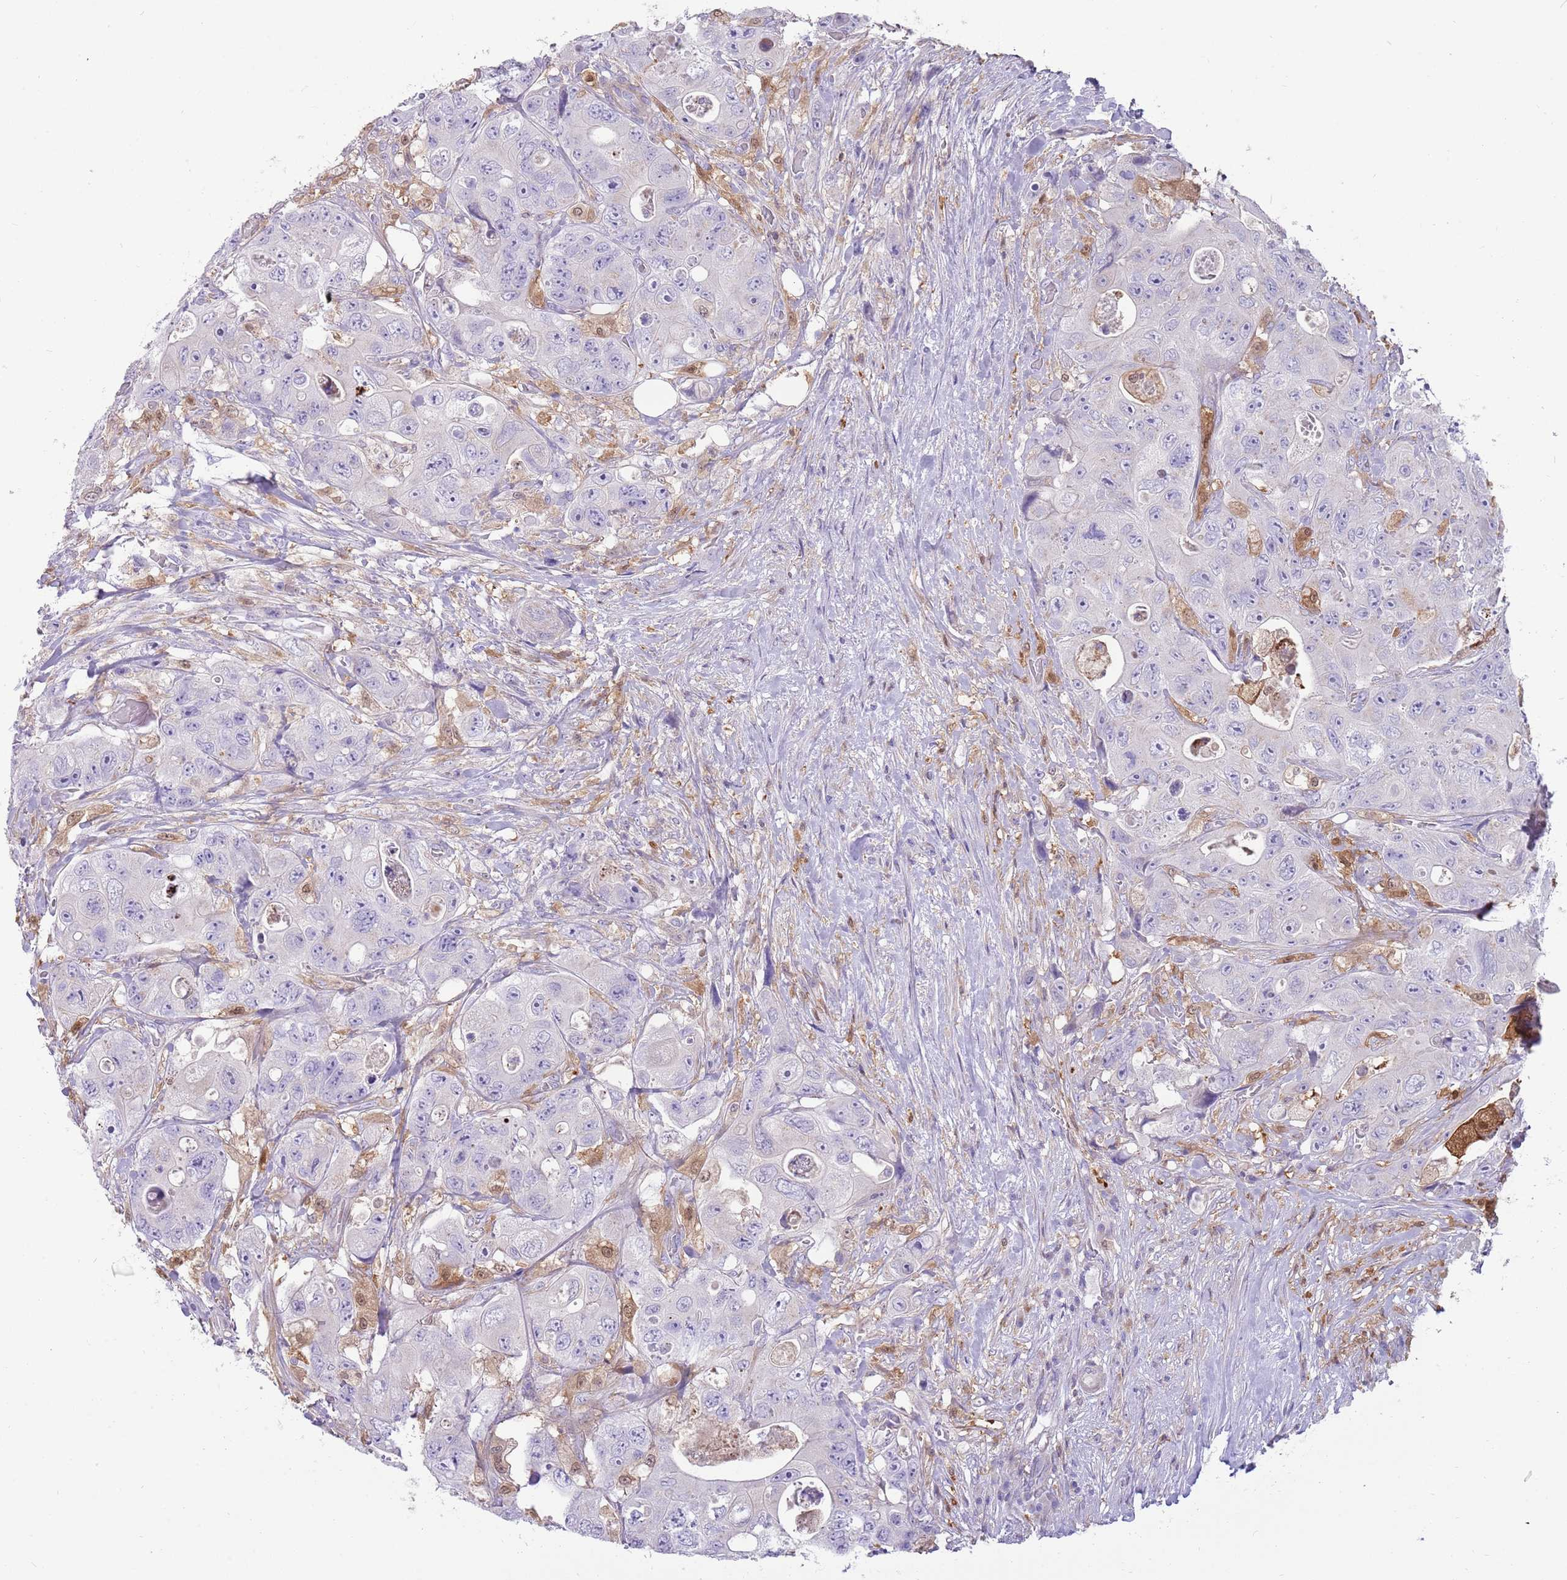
{"staining": {"intensity": "negative", "quantity": "none", "location": "none"}, "tissue": "colorectal cancer", "cell_type": "Tumor cells", "image_type": "cancer", "snomed": [{"axis": "morphology", "description": "Adenocarcinoma, NOS"}, {"axis": "topography", "description": "Colon"}], "caption": "The immunohistochemistry micrograph has no significant staining in tumor cells of colorectal adenocarcinoma tissue.", "gene": "DIPK1C", "patient": {"sex": "female", "age": 46}}